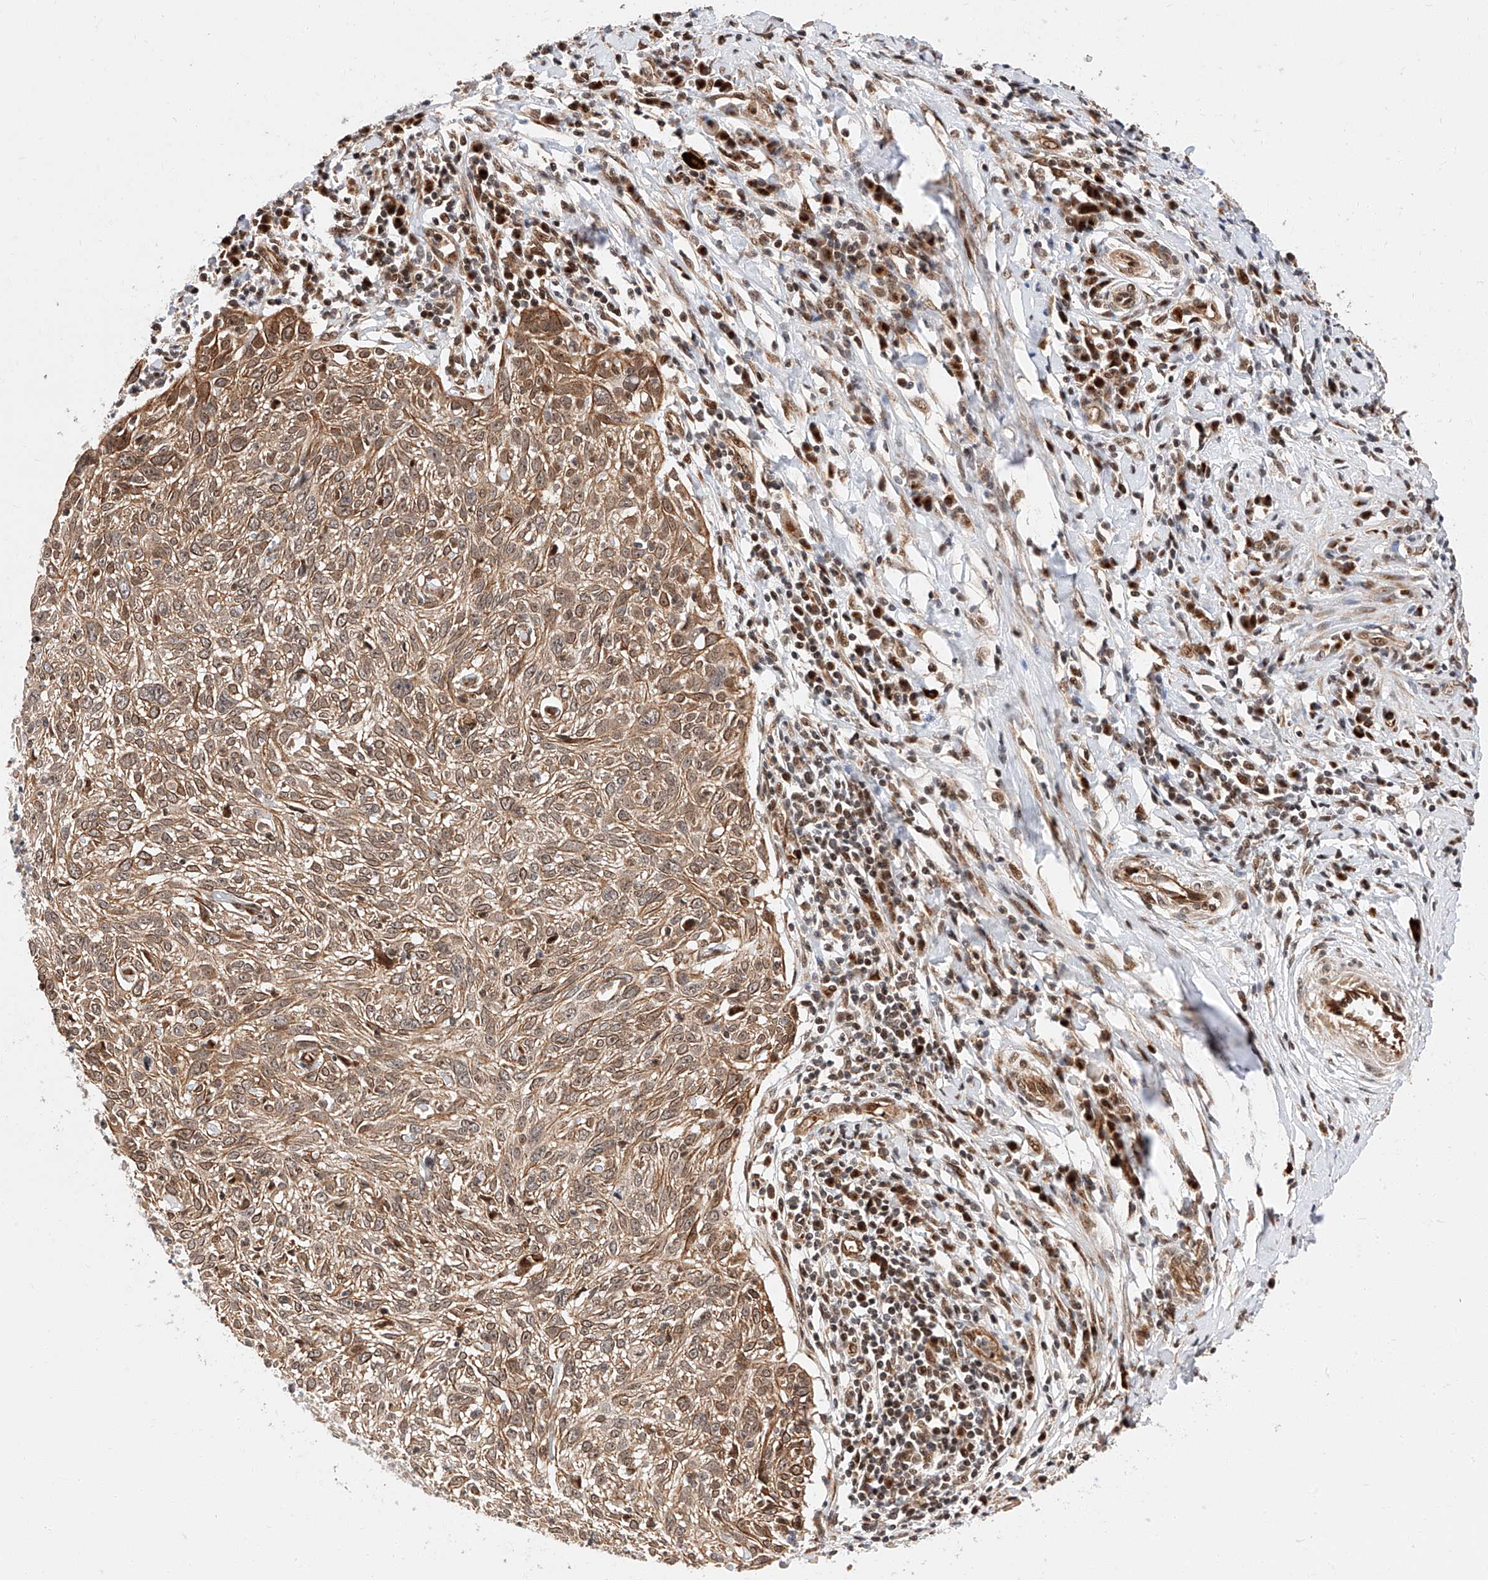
{"staining": {"intensity": "moderate", "quantity": ">75%", "location": "cytoplasmic/membranous"}, "tissue": "cervical cancer", "cell_type": "Tumor cells", "image_type": "cancer", "snomed": [{"axis": "morphology", "description": "Squamous cell carcinoma, NOS"}, {"axis": "topography", "description": "Cervix"}], "caption": "Protein expression analysis of cervical cancer reveals moderate cytoplasmic/membranous positivity in about >75% of tumor cells. Immunohistochemistry (ihc) stains the protein in brown and the nuclei are stained blue.", "gene": "THTPA", "patient": {"sex": "female", "age": 51}}